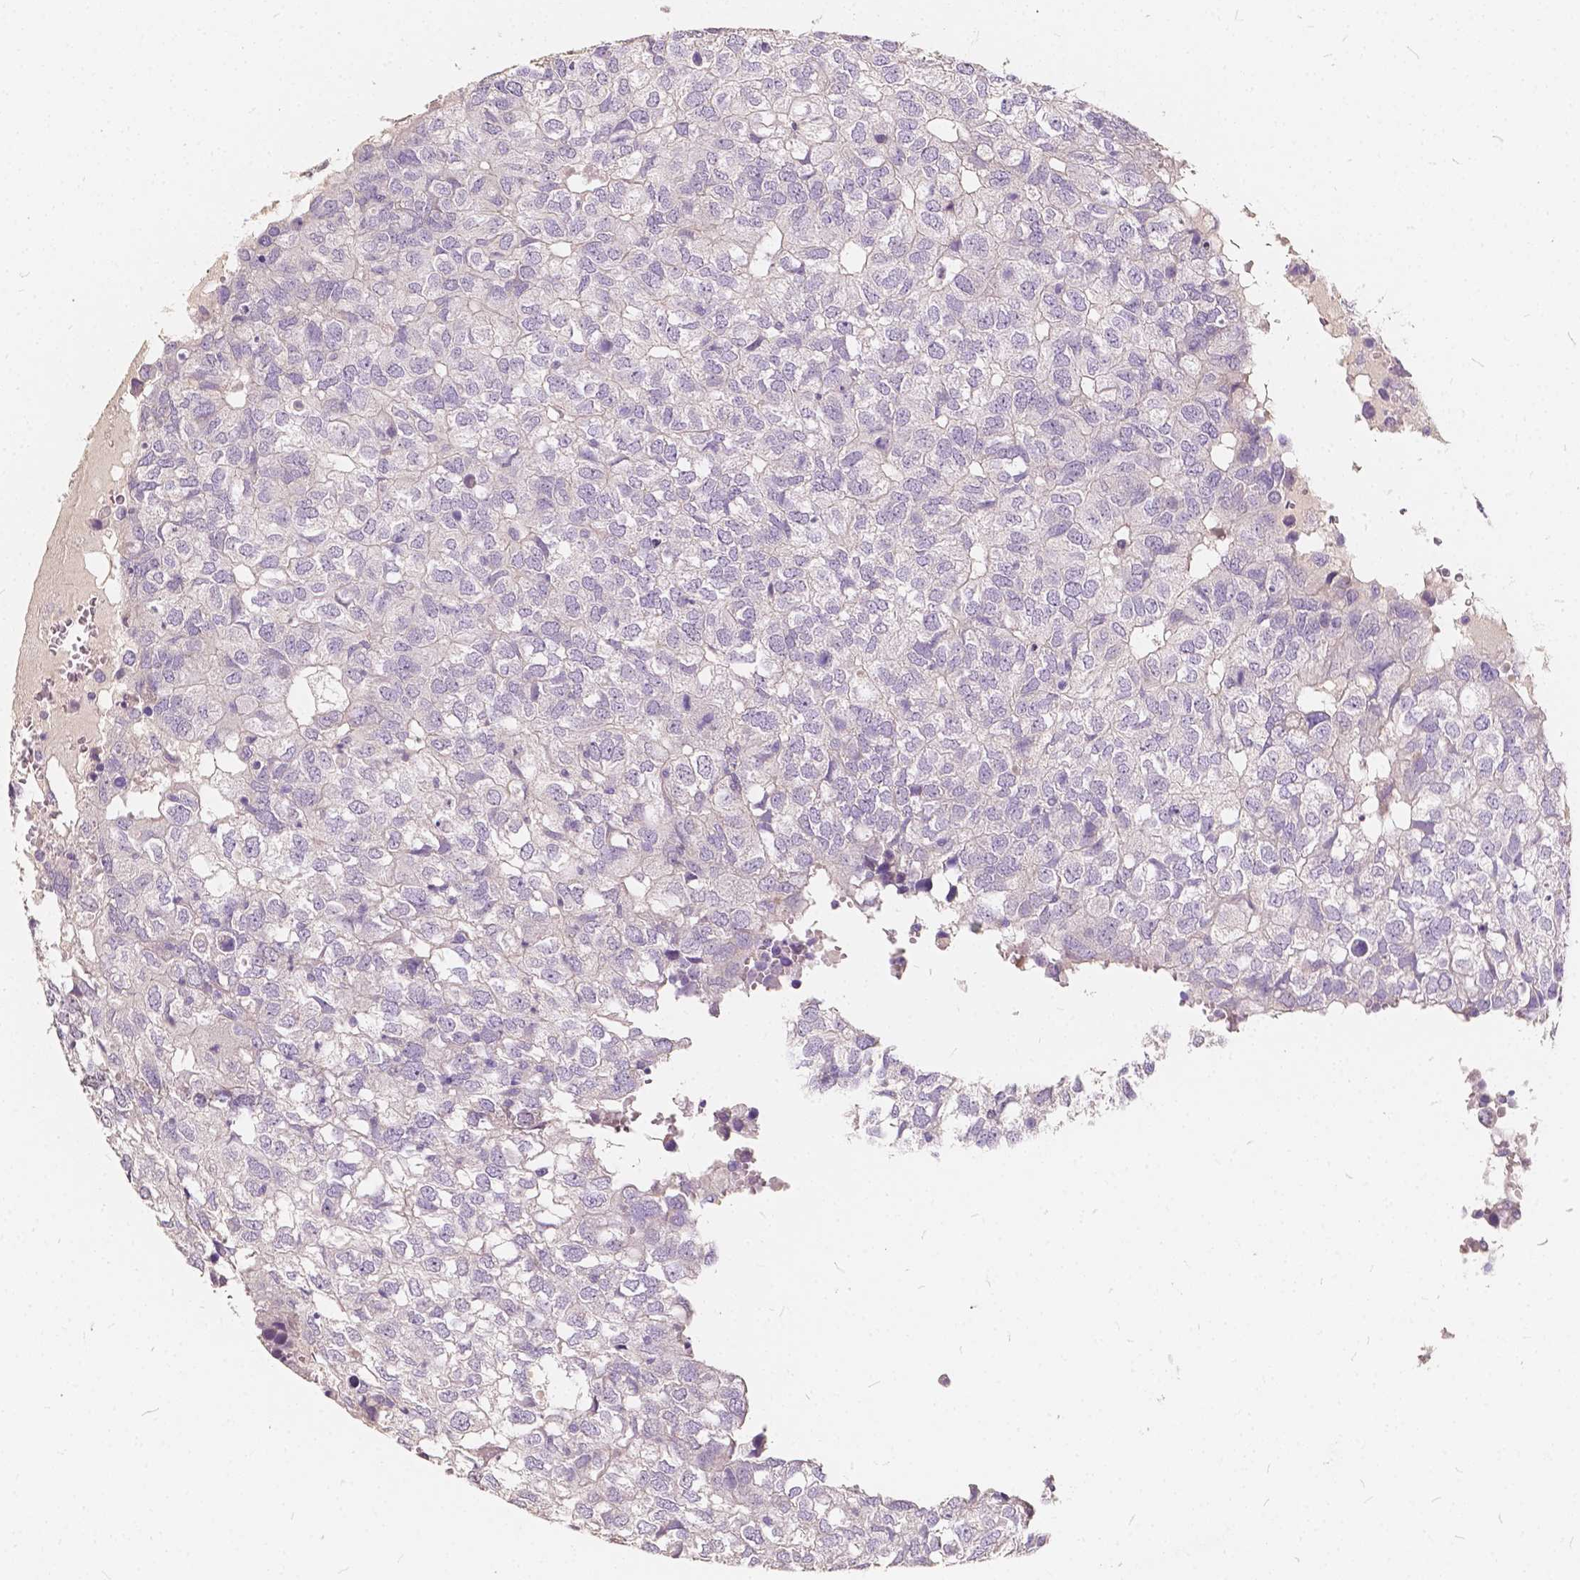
{"staining": {"intensity": "negative", "quantity": "none", "location": "none"}, "tissue": "breast cancer", "cell_type": "Tumor cells", "image_type": "cancer", "snomed": [{"axis": "morphology", "description": "Duct carcinoma"}, {"axis": "topography", "description": "Breast"}], "caption": "This is a photomicrograph of immunohistochemistry (IHC) staining of breast infiltrating ductal carcinoma, which shows no staining in tumor cells.", "gene": "SLC7A8", "patient": {"sex": "female", "age": 30}}